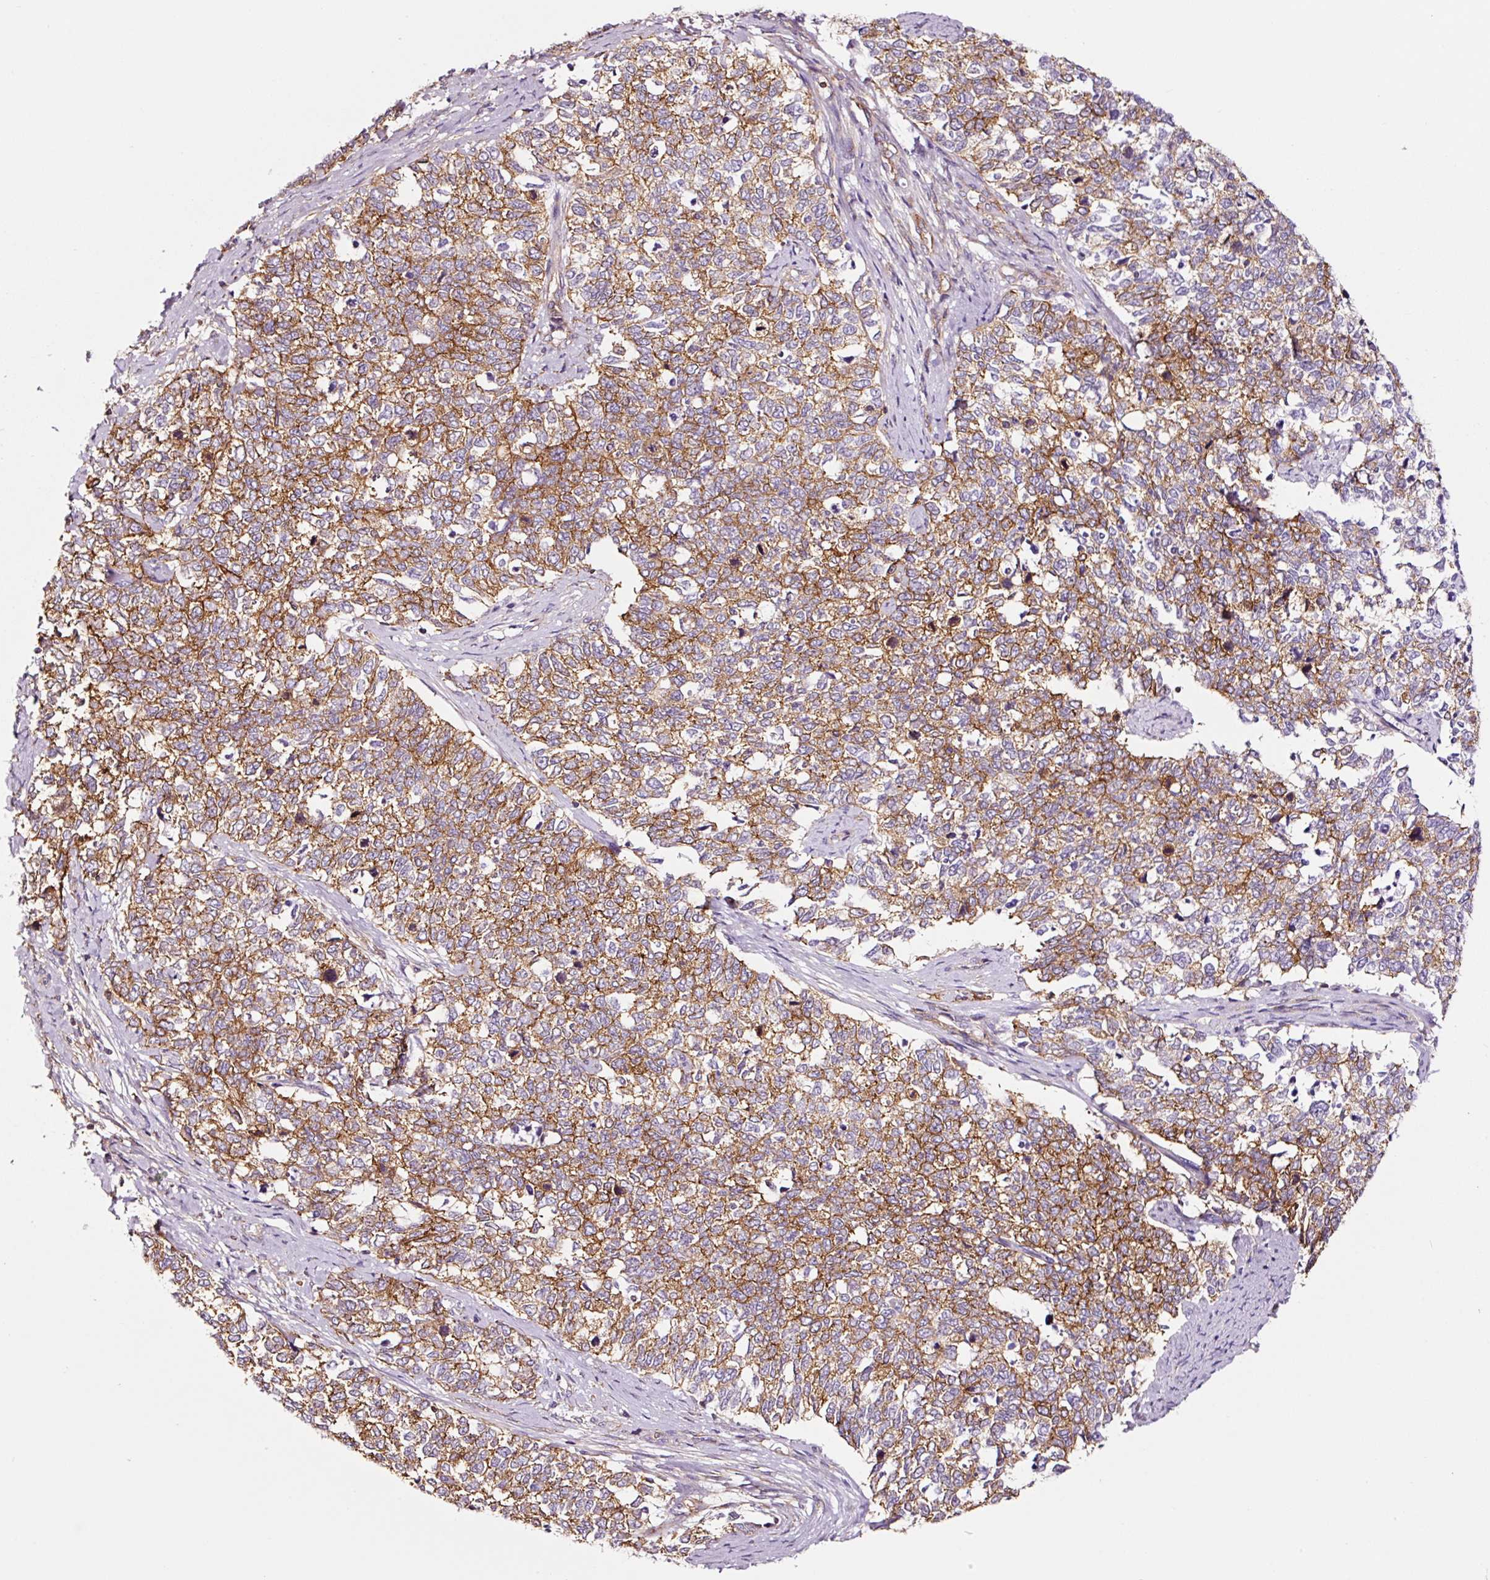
{"staining": {"intensity": "moderate", "quantity": ">75%", "location": "cytoplasmic/membranous"}, "tissue": "cervical cancer", "cell_type": "Tumor cells", "image_type": "cancer", "snomed": [{"axis": "morphology", "description": "Squamous cell carcinoma, NOS"}, {"axis": "topography", "description": "Cervix"}], "caption": "Tumor cells show medium levels of moderate cytoplasmic/membranous positivity in approximately >75% of cells in human cervical cancer (squamous cell carcinoma).", "gene": "ADD3", "patient": {"sex": "female", "age": 63}}